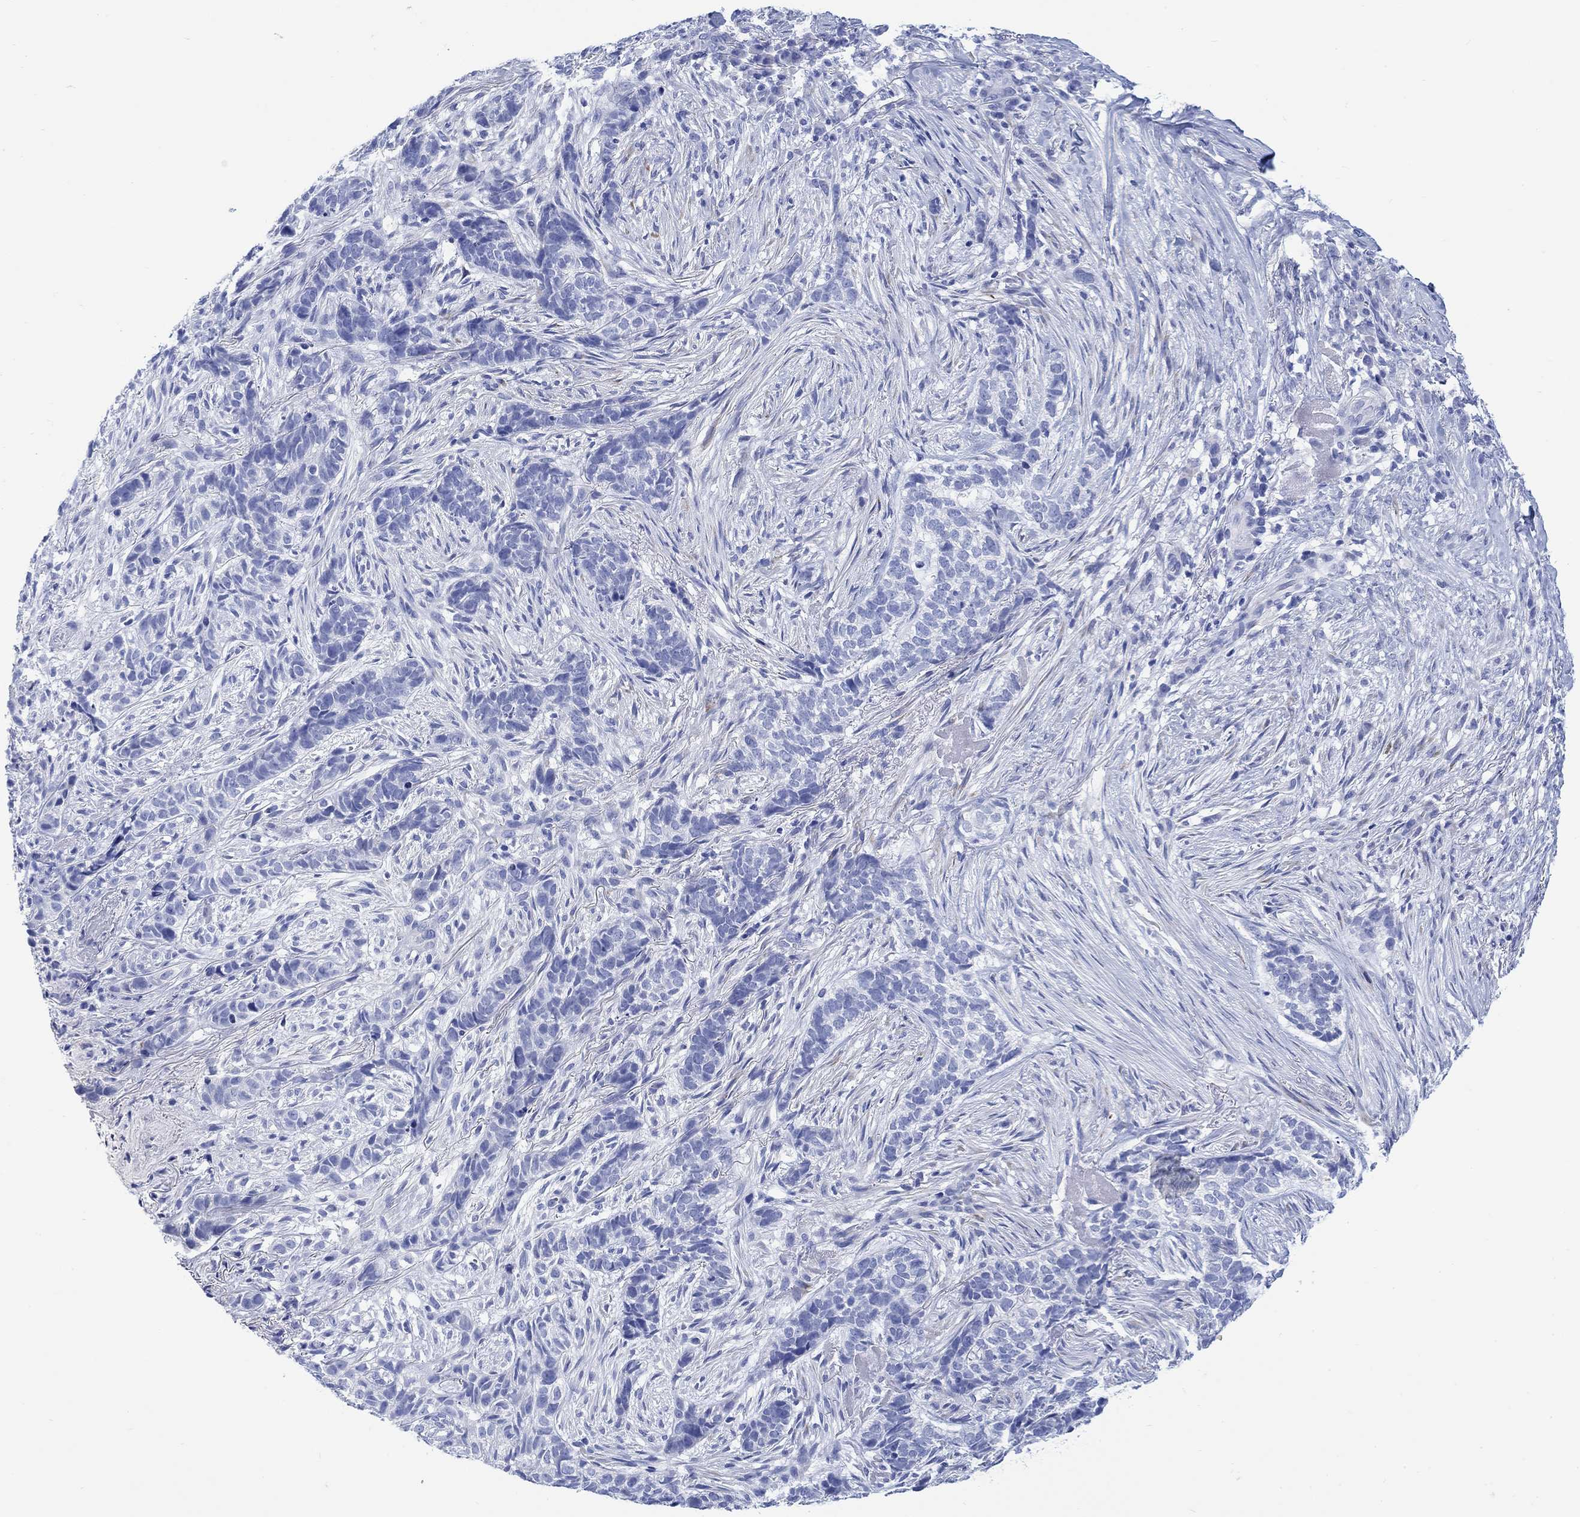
{"staining": {"intensity": "negative", "quantity": "none", "location": "none"}, "tissue": "skin cancer", "cell_type": "Tumor cells", "image_type": "cancer", "snomed": [{"axis": "morphology", "description": "Basal cell carcinoma"}, {"axis": "topography", "description": "Skin"}], "caption": "An immunohistochemistry (IHC) photomicrograph of skin basal cell carcinoma is shown. There is no staining in tumor cells of skin basal cell carcinoma. (Stains: DAB IHC with hematoxylin counter stain, Microscopy: brightfield microscopy at high magnification).", "gene": "MYL1", "patient": {"sex": "female", "age": 69}}